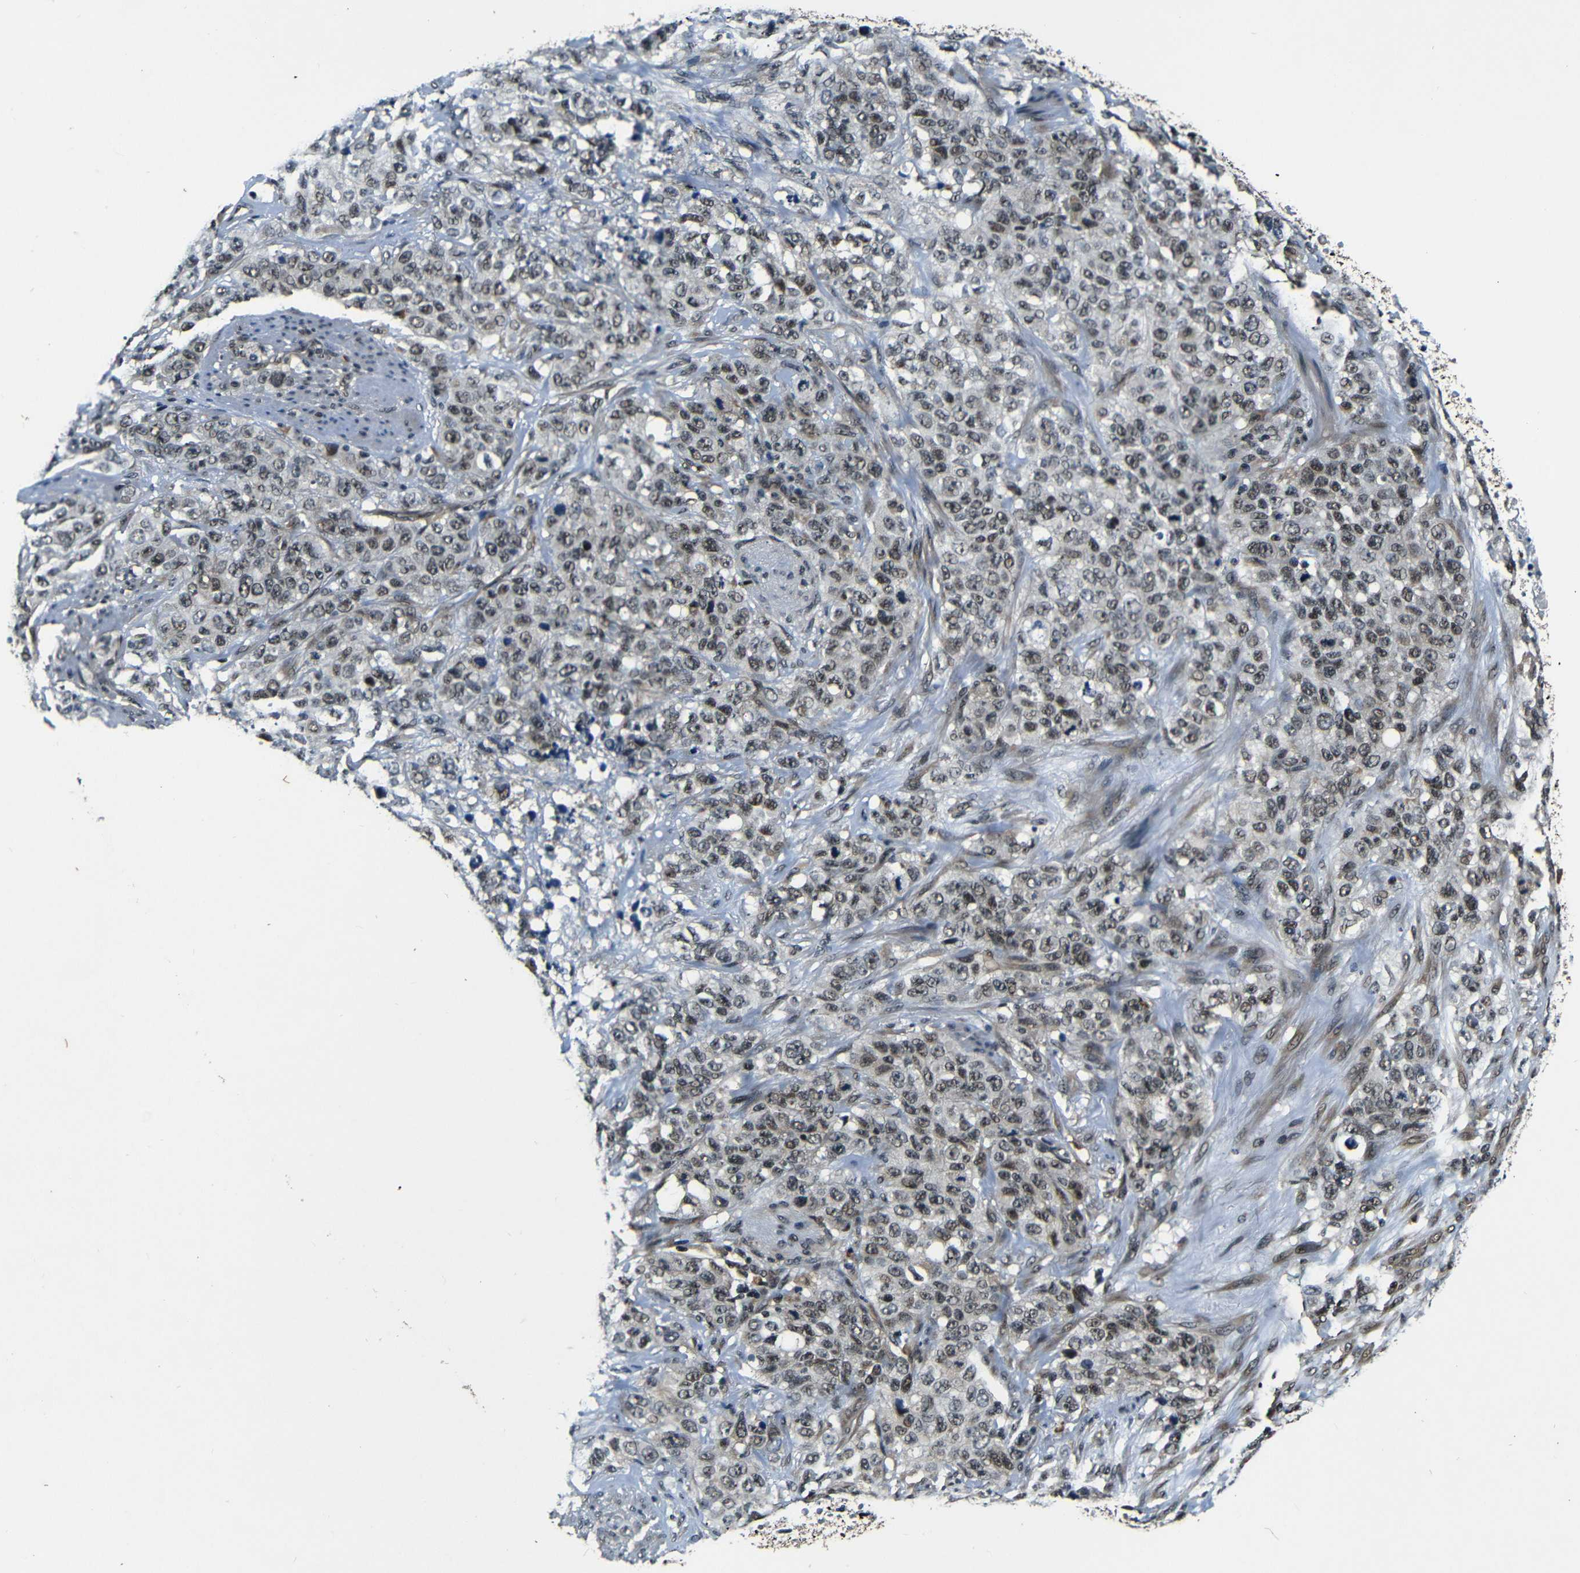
{"staining": {"intensity": "weak", "quantity": ">75%", "location": "nuclear"}, "tissue": "stomach cancer", "cell_type": "Tumor cells", "image_type": "cancer", "snomed": [{"axis": "morphology", "description": "Adenocarcinoma, NOS"}, {"axis": "topography", "description": "Stomach"}], "caption": "Immunohistochemistry of adenocarcinoma (stomach) reveals low levels of weak nuclear expression in approximately >75% of tumor cells. Ihc stains the protein in brown and the nuclei are stained blue.", "gene": "FOXD4", "patient": {"sex": "male", "age": 48}}